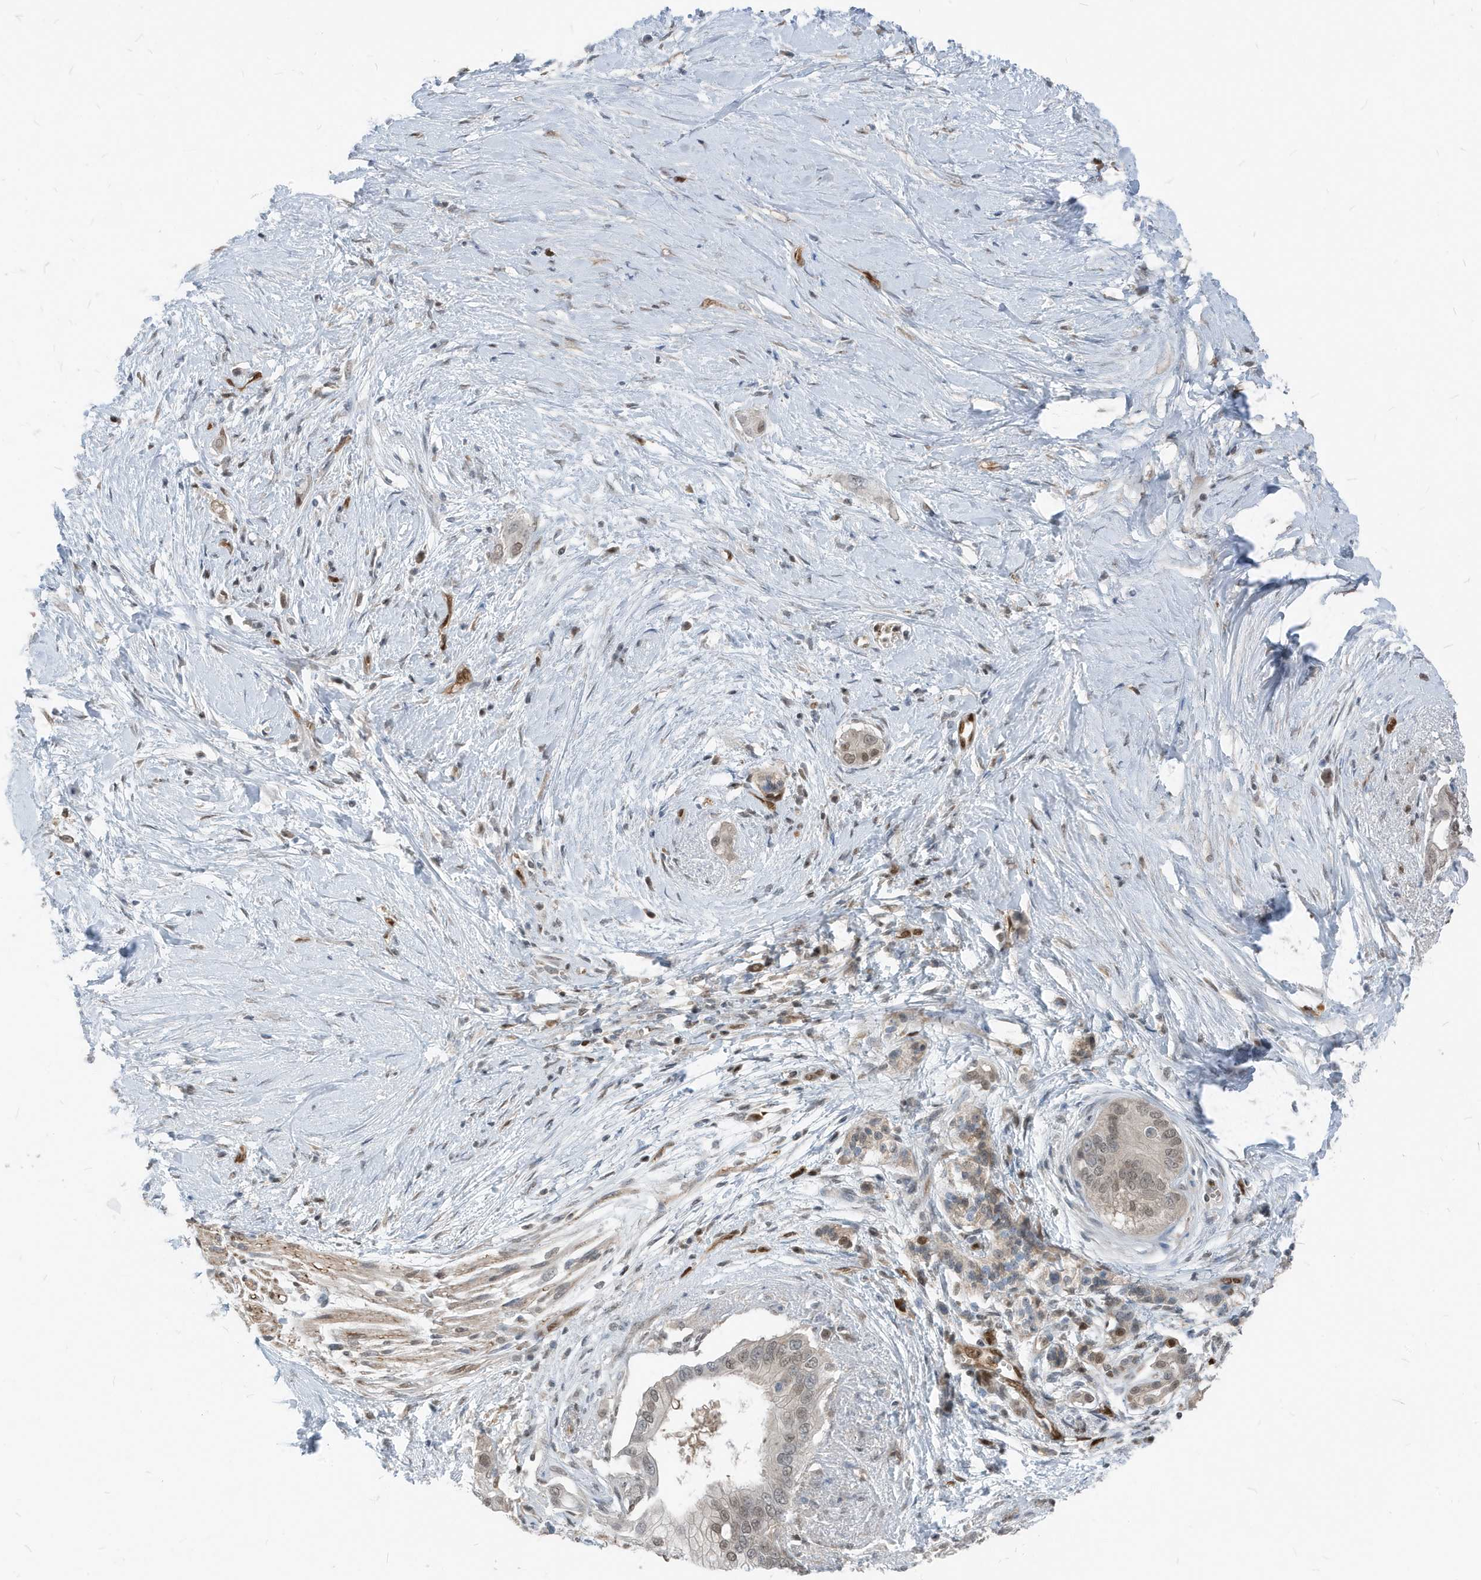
{"staining": {"intensity": "weak", "quantity": ">75%", "location": "nuclear"}, "tissue": "pancreatic cancer", "cell_type": "Tumor cells", "image_type": "cancer", "snomed": [{"axis": "morphology", "description": "Normal tissue, NOS"}, {"axis": "morphology", "description": "Adenocarcinoma, NOS"}, {"axis": "topography", "description": "Pancreas"}, {"axis": "topography", "description": "Peripheral nerve tissue"}], "caption": "Approximately >75% of tumor cells in human pancreatic cancer (adenocarcinoma) reveal weak nuclear protein staining as visualized by brown immunohistochemical staining.", "gene": "NCOA7", "patient": {"sex": "male", "age": 59}}